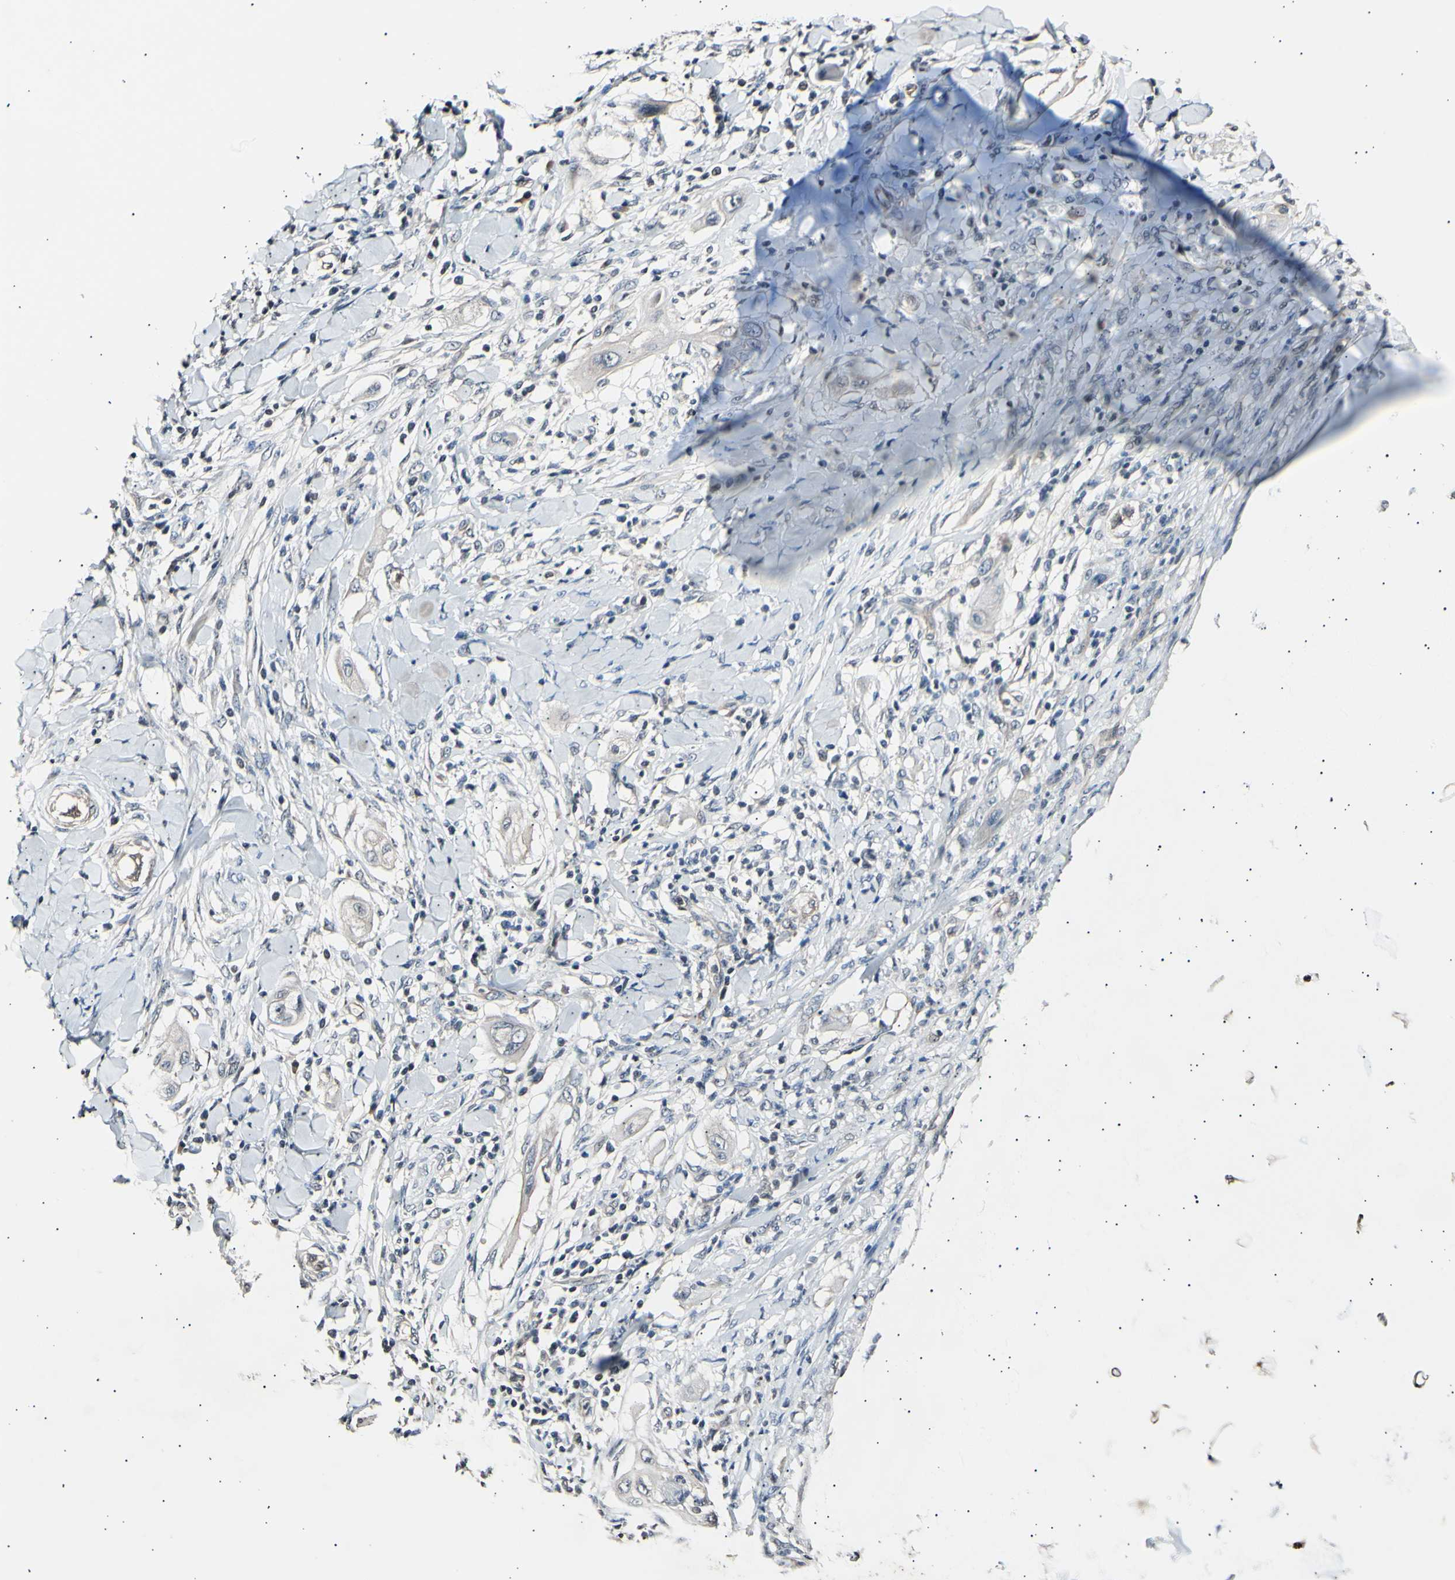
{"staining": {"intensity": "negative", "quantity": "none", "location": "none"}, "tissue": "lung cancer", "cell_type": "Tumor cells", "image_type": "cancer", "snomed": [{"axis": "morphology", "description": "Squamous cell carcinoma, NOS"}, {"axis": "topography", "description": "Lung"}], "caption": "Tumor cells show no significant protein expression in squamous cell carcinoma (lung).", "gene": "AK1", "patient": {"sex": "female", "age": 47}}